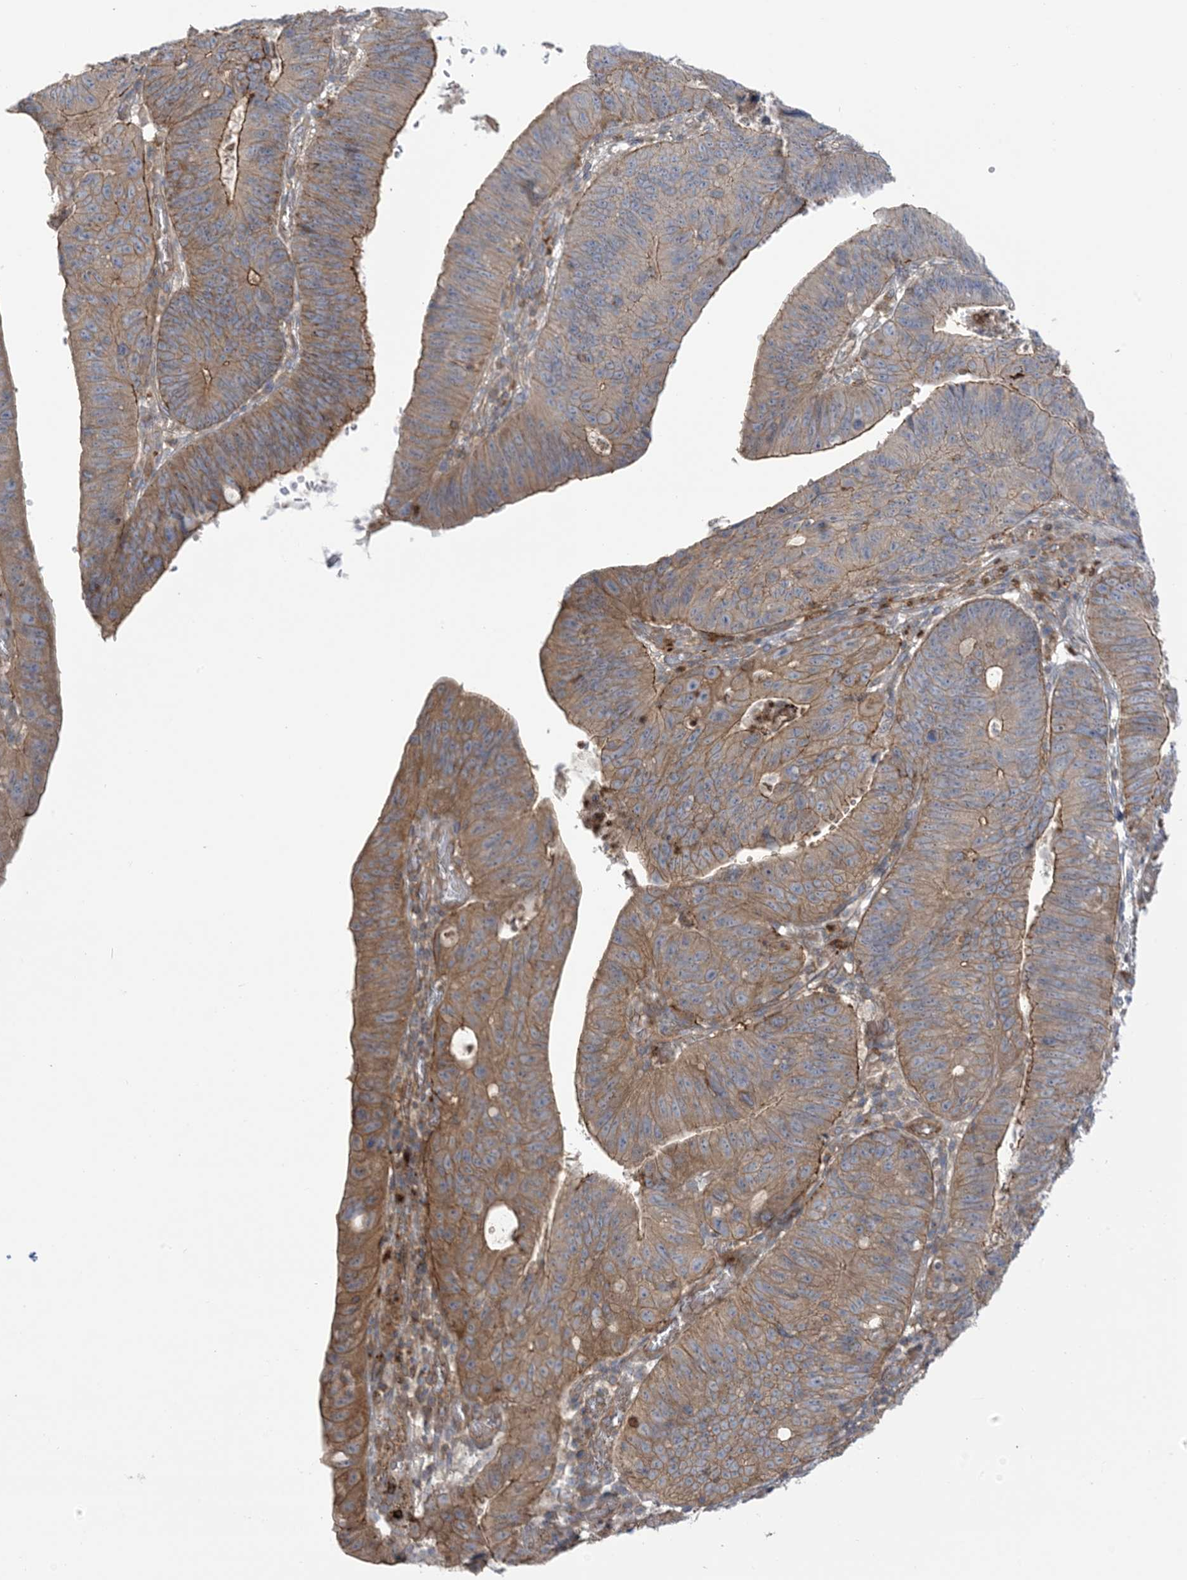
{"staining": {"intensity": "moderate", "quantity": ">75%", "location": "cytoplasmic/membranous"}, "tissue": "stomach cancer", "cell_type": "Tumor cells", "image_type": "cancer", "snomed": [{"axis": "morphology", "description": "Adenocarcinoma, NOS"}, {"axis": "topography", "description": "Stomach"}], "caption": "Stomach adenocarcinoma tissue shows moderate cytoplasmic/membranous expression in approximately >75% of tumor cells", "gene": "ICMT", "patient": {"sex": "male", "age": 59}}